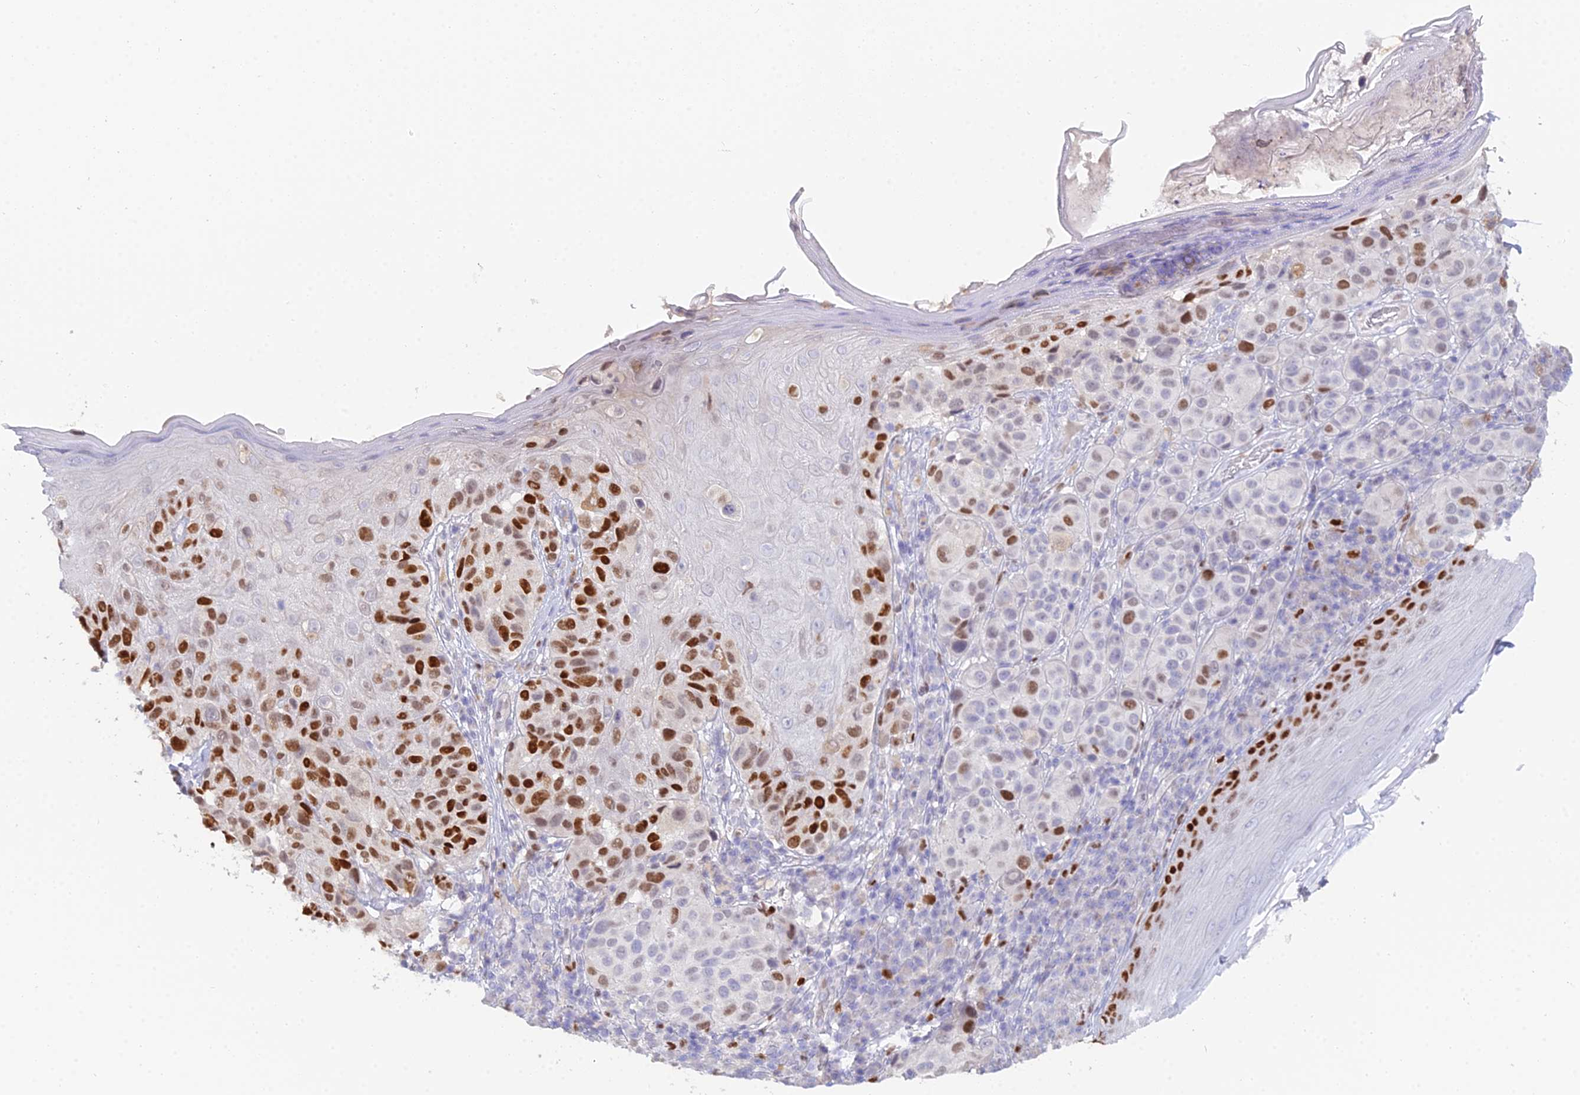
{"staining": {"intensity": "strong", "quantity": "<25%", "location": "nuclear"}, "tissue": "melanoma", "cell_type": "Tumor cells", "image_type": "cancer", "snomed": [{"axis": "morphology", "description": "Malignant melanoma, NOS"}, {"axis": "topography", "description": "Skin"}], "caption": "Human melanoma stained for a protein (brown) exhibits strong nuclear positive expression in about <25% of tumor cells.", "gene": "MCM2", "patient": {"sex": "male", "age": 38}}